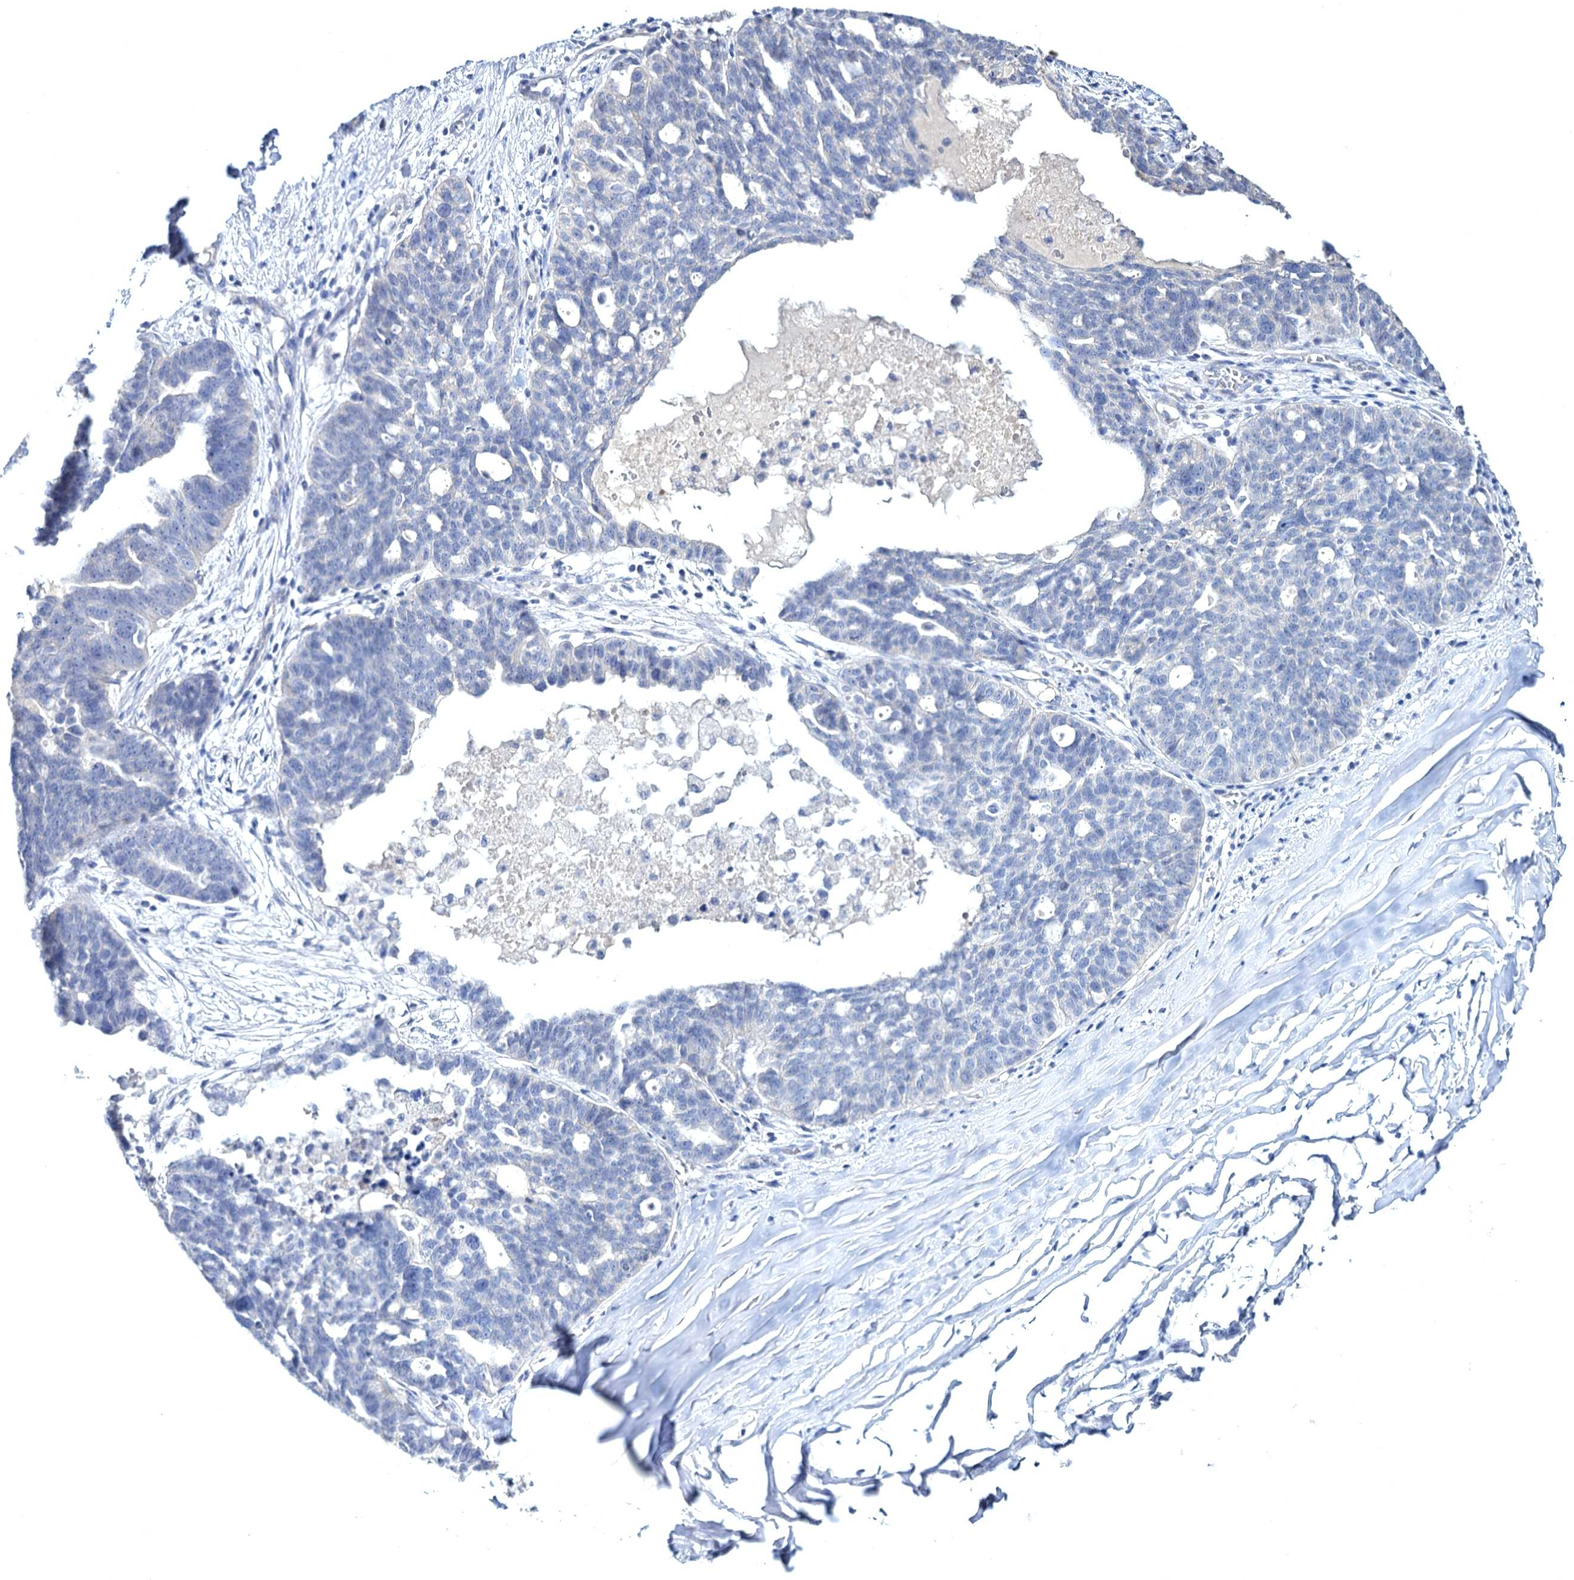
{"staining": {"intensity": "negative", "quantity": "none", "location": "none"}, "tissue": "ovarian cancer", "cell_type": "Tumor cells", "image_type": "cancer", "snomed": [{"axis": "morphology", "description": "Cystadenocarcinoma, serous, NOS"}, {"axis": "topography", "description": "Ovary"}], "caption": "Tumor cells are negative for protein expression in human ovarian serous cystadenocarcinoma. (DAB immunohistochemistry, high magnification).", "gene": "SEMA4G", "patient": {"sex": "female", "age": 59}}